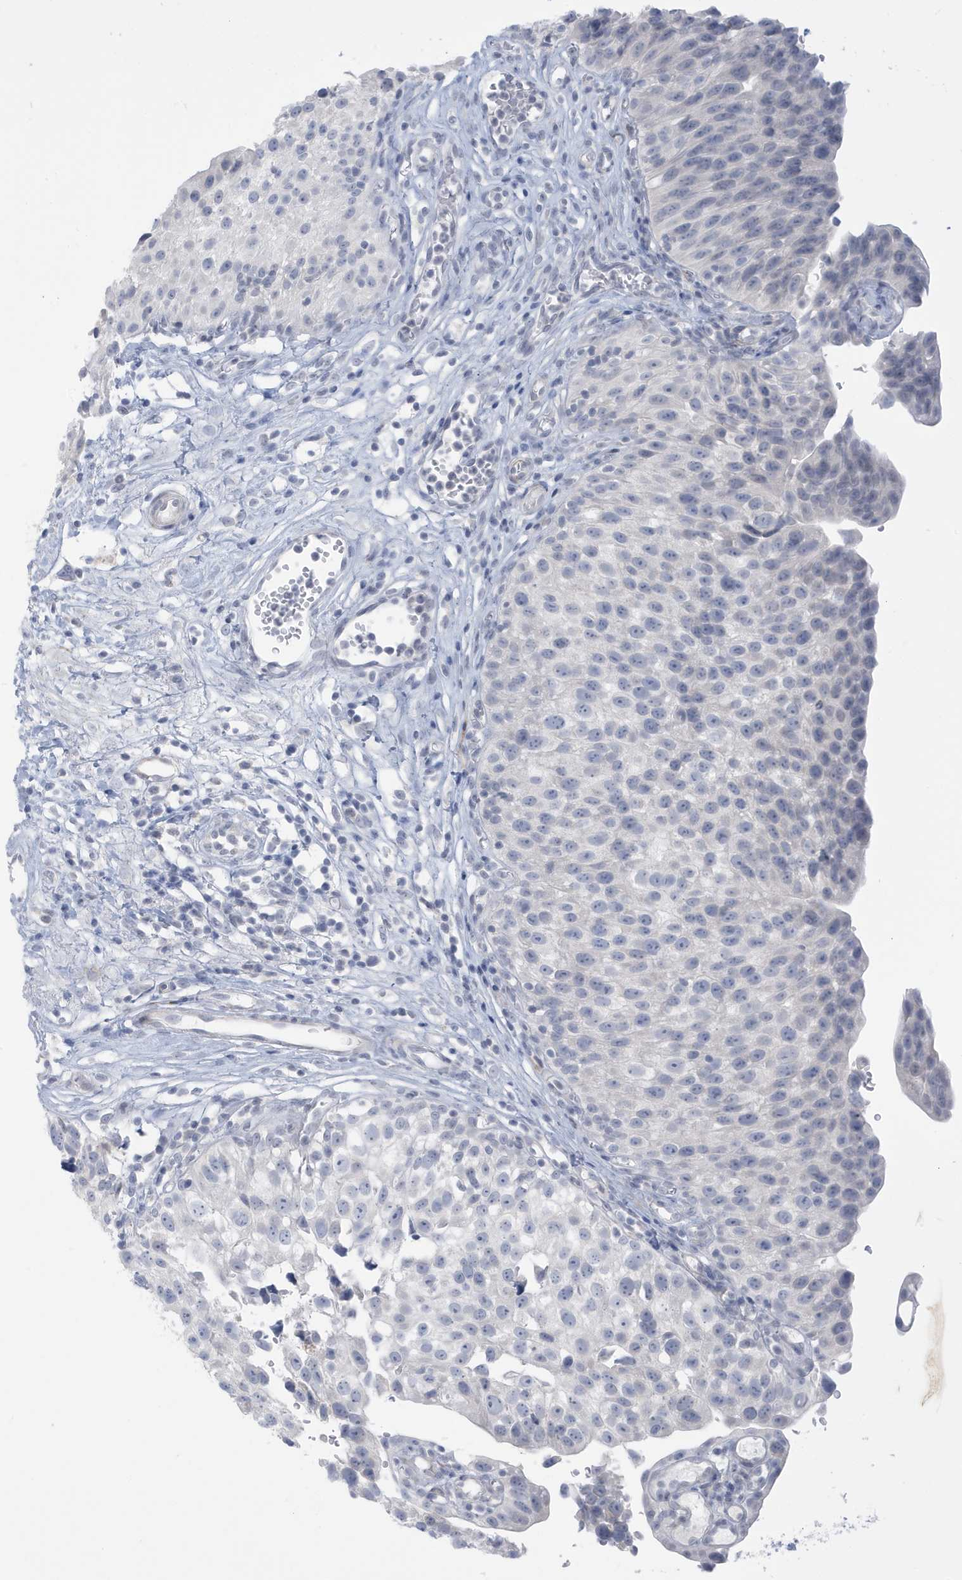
{"staining": {"intensity": "negative", "quantity": "none", "location": "none"}, "tissue": "urinary bladder", "cell_type": "Urothelial cells", "image_type": "normal", "snomed": [{"axis": "morphology", "description": "Normal tissue, NOS"}, {"axis": "topography", "description": "Urinary bladder"}], "caption": "This is an immunohistochemistry histopathology image of unremarkable human urinary bladder. There is no positivity in urothelial cells.", "gene": "PERM1", "patient": {"sex": "male", "age": 51}}